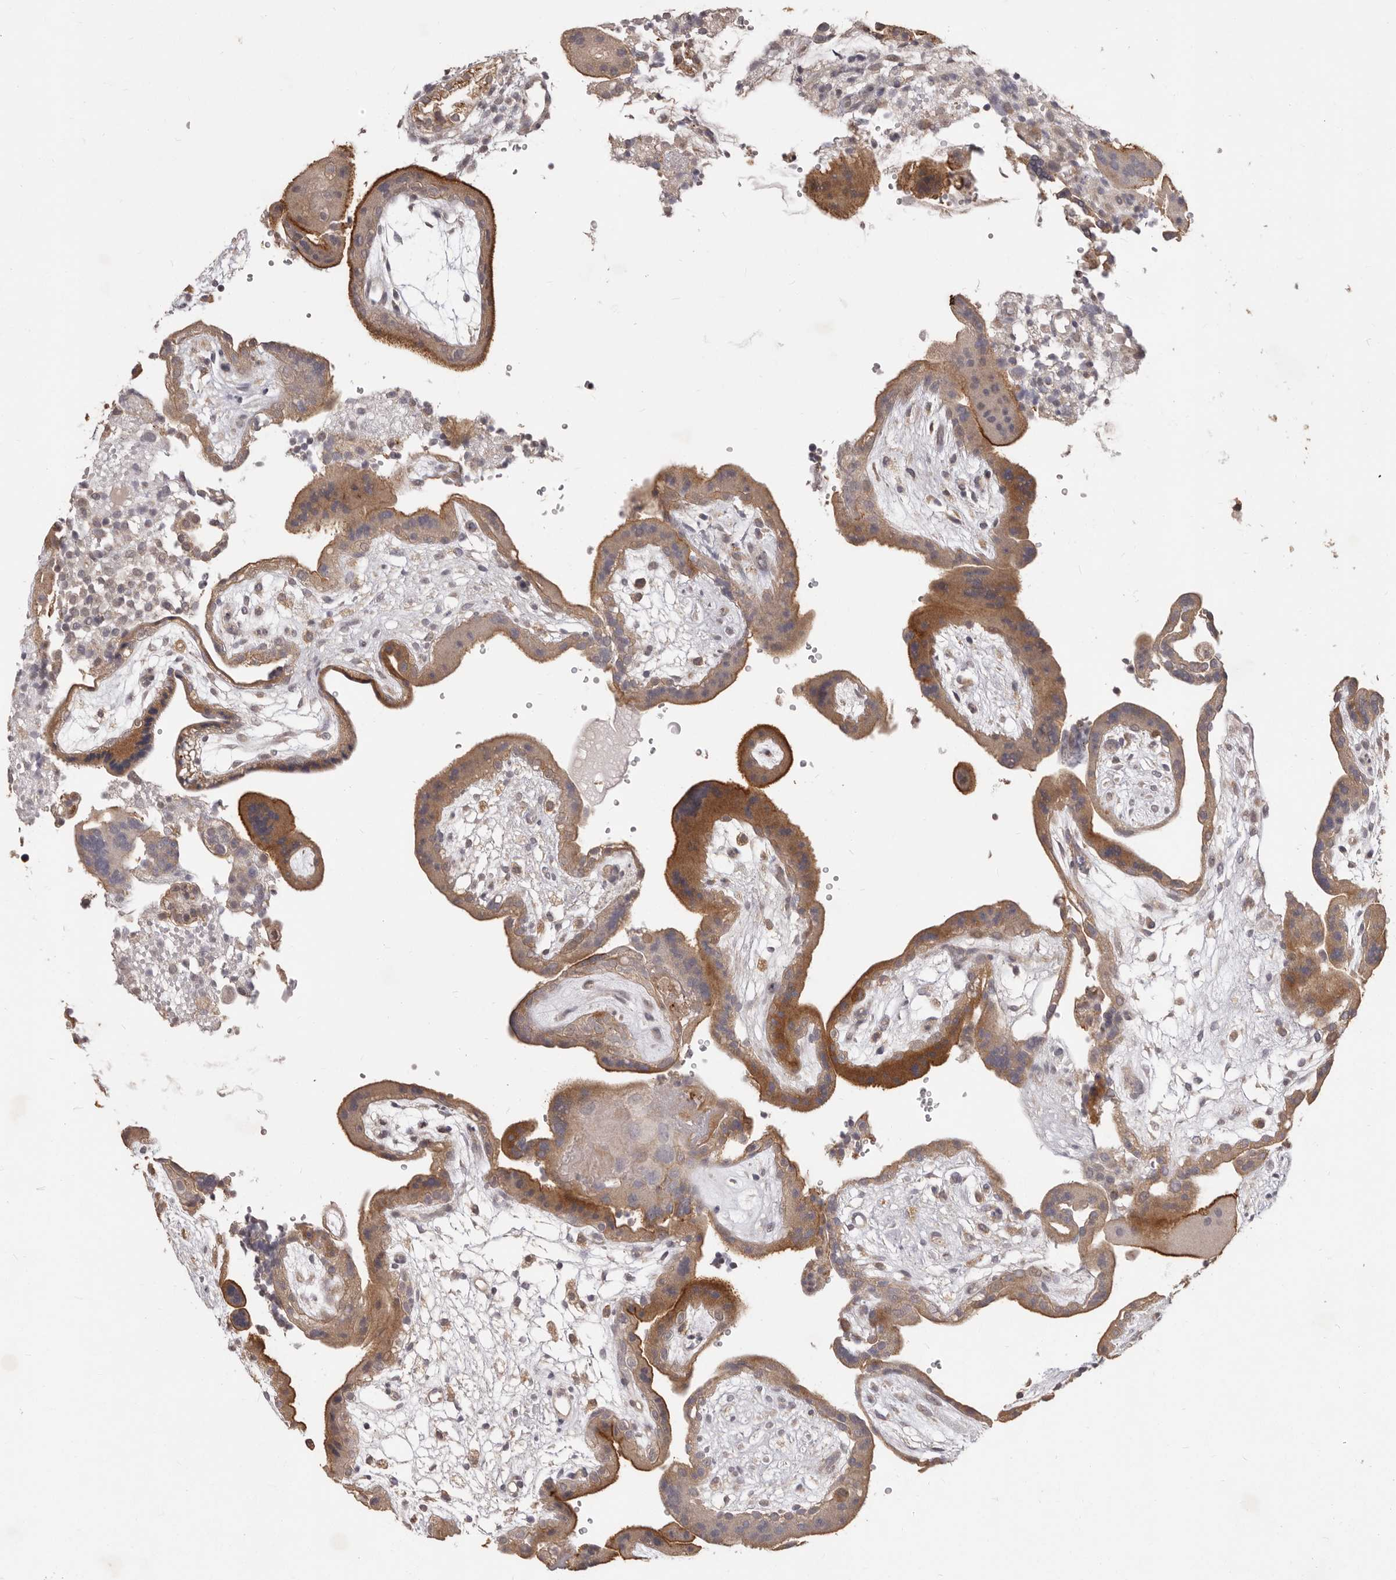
{"staining": {"intensity": "strong", "quantity": ">75%", "location": "cytoplasmic/membranous"}, "tissue": "placenta", "cell_type": "Trophoblastic cells", "image_type": "normal", "snomed": [{"axis": "morphology", "description": "Normal tissue, NOS"}, {"axis": "topography", "description": "Placenta"}], "caption": "Trophoblastic cells demonstrate strong cytoplasmic/membranous expression in about >75% of cells in normal placenta.", "gene": "MTO1", "patient": {"sex": "female", "age": 18}}